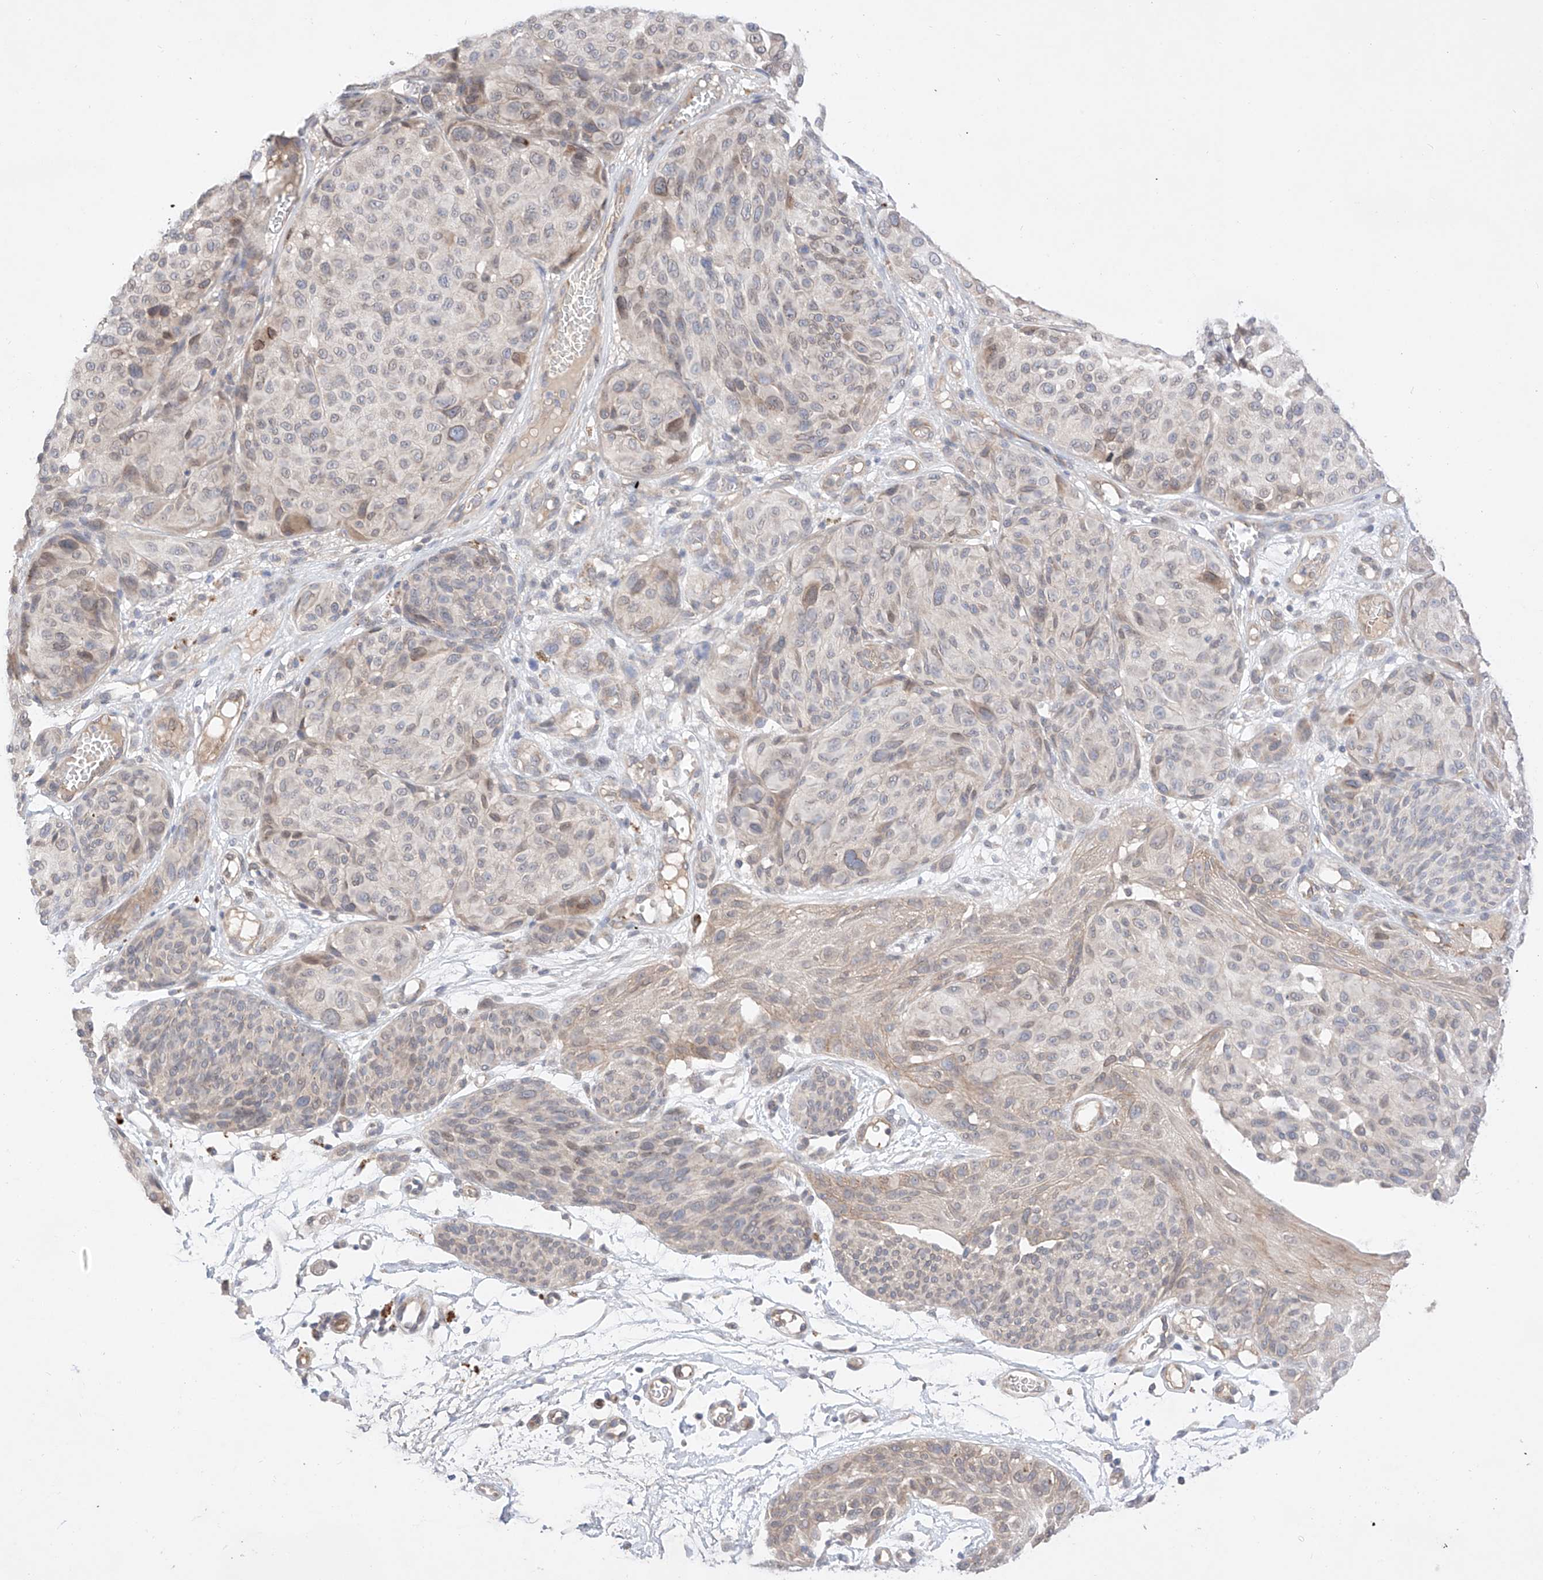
{"staining": {"intensity": "weak", "quantity": "<25%", "location": "cytoplasmic/membranous"}, "tissue": "melanoma", "cell_type": "Tumor cells", "image_type": "cancer", "snomed": [{"axis": "morphology", "description": "Malignant melanoma, NOS"}, {"axis": "topography", "description": "Skin"}], "caption": "Micrograph shows no protein positivity in tumor cells of melanoma tissue.", "gene": "ZNF124", "patient": {"sex": "male", "age": 83}}